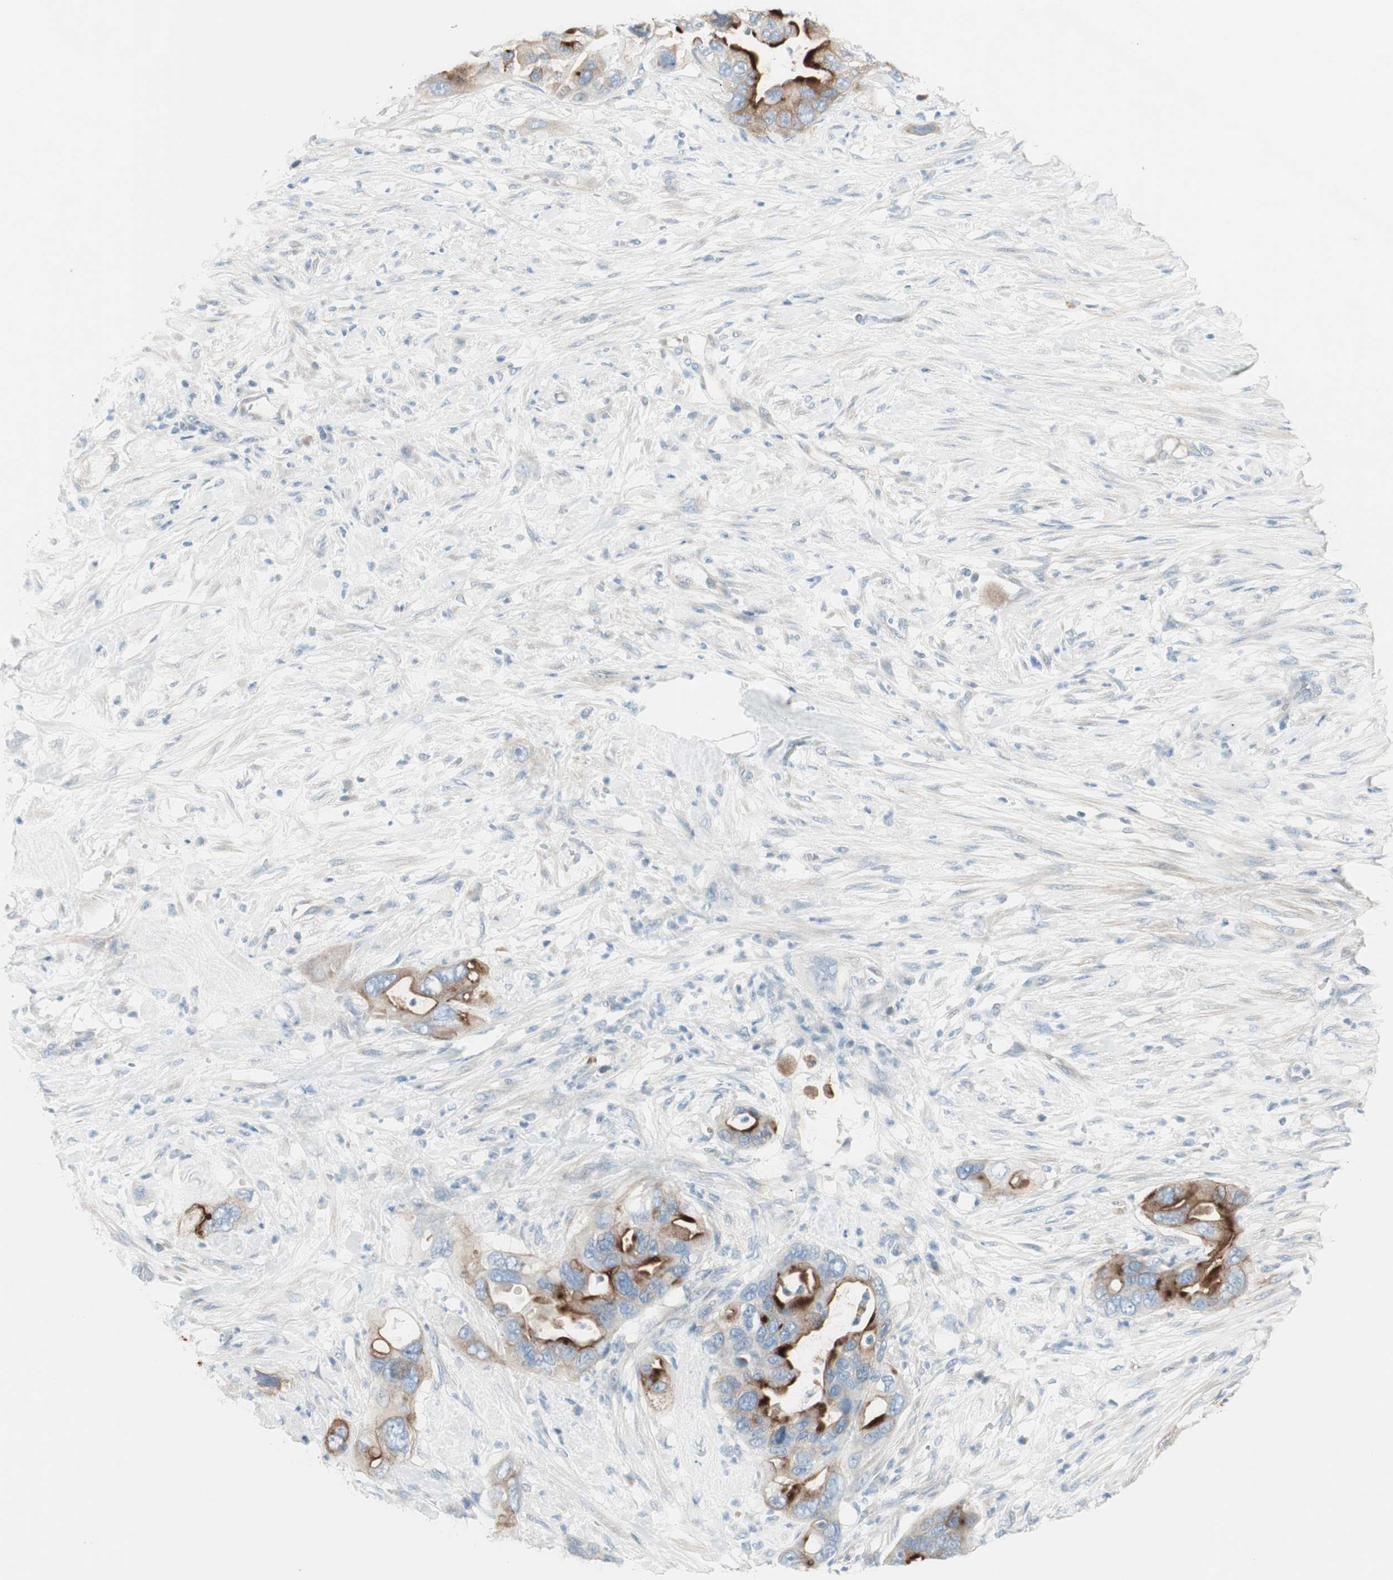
{"staining": {"intensity": "strong", "quantity": "25%-75%", "location": "cytoplasmic/membranous"}, "tissue": "pancreatic cancer", "cell_type": "Tumor cells", "image_type": "cancer", "snomed": [{"axis": "morphology", "description": "Adenocarcinoma, NOS"}, {"axis": "topography", "description": "Pancreas"}], "caption": "IHC (DAB (3,3'-diaminobenzidine)) staining of pancreatic cancer (adenocarcinoma) demonstrates strong cytoplasmic/membranous protein staining in about 25%-75% of tumor cells.", "gene": "CDHR5", "patient": {"sex": "female", "age": 71}}